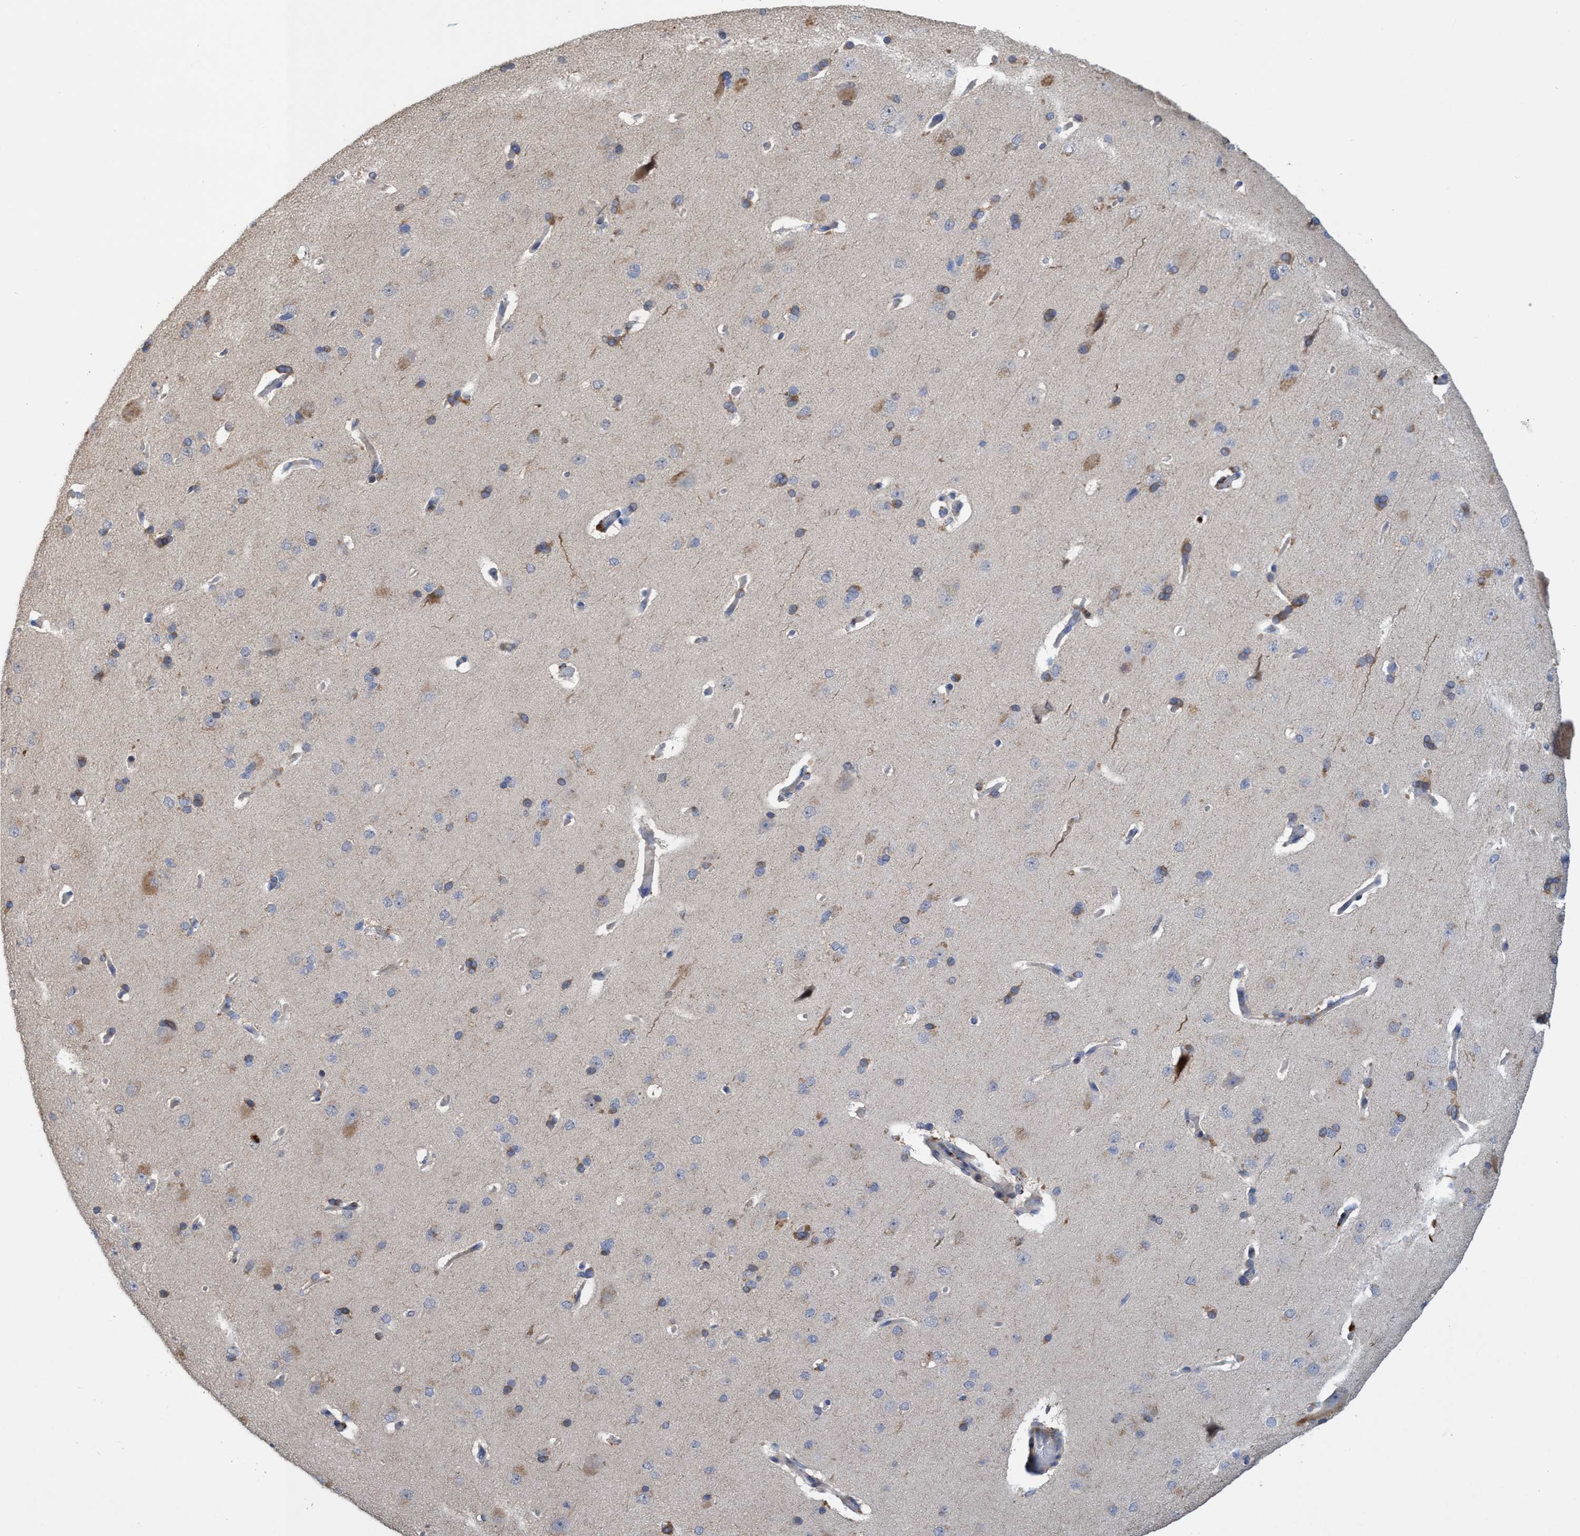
{"staining": {"intensity": "negative", "quantity": "none", "location": "none"}, "tissue": "cerebral cortex", "cell_type": "Endothelial cells", "image_type": "normal", "snomed": [{"axis": "morphology", "description": "Normal tissue, NOS"}, {"axis": "topography", "description": "Cerebral cortex"}], "caption": "This is a photomicrograph of IHC staining of benign cerebral cortex, which shows no expression in endothelial cells. (Stains: DAB IHC with hematoxylin counter stain, Microscopy: brightfield microscopy at high magnification).", "gene": "SEMA4D", "patient": {"sex": "male", "age": 62}}